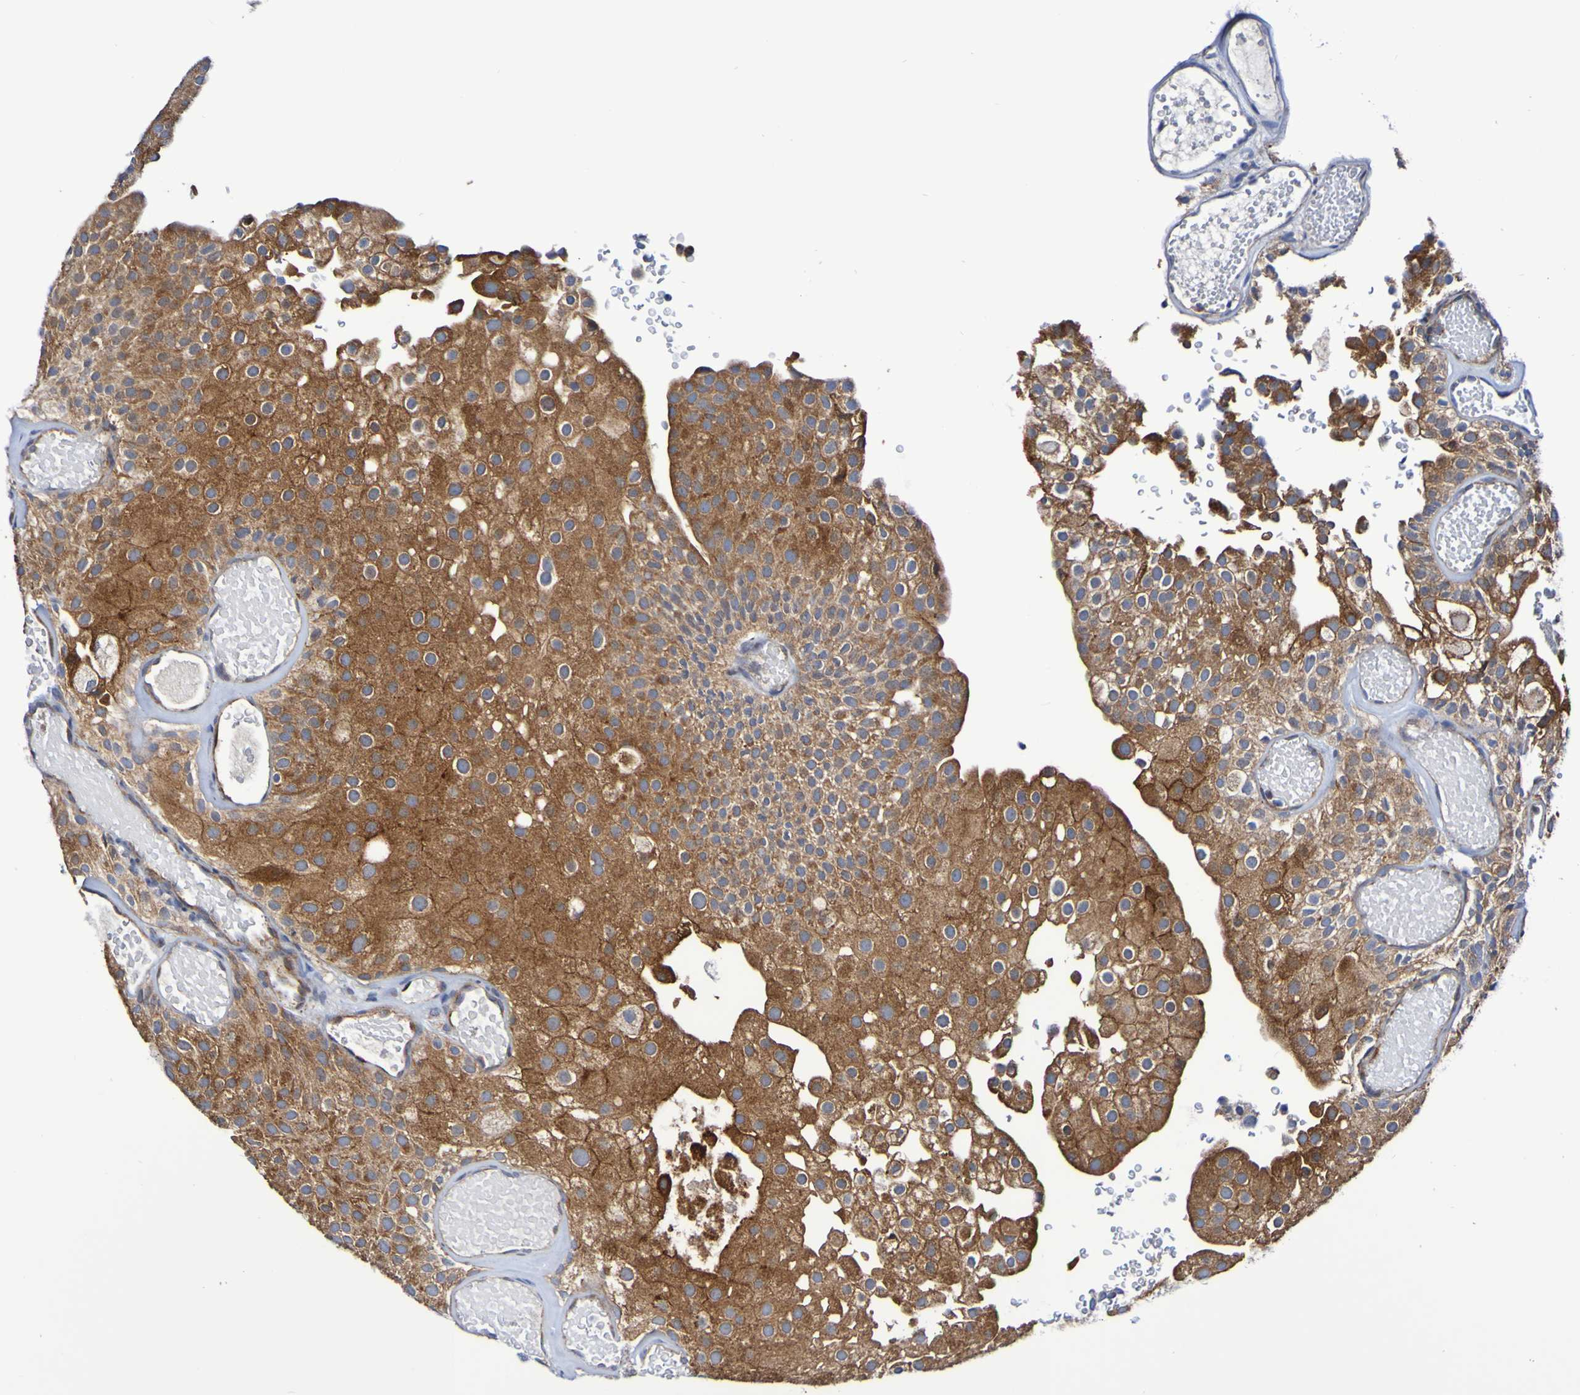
{"staining": {"intensity": "moderate", "quantity": ">75%", "location": "cytoplasmic/membranous"}, "tissue": "urothelial cancer", "cell_type": "Tumor cells", "image_type": "cancer", "snomed": [{"axis": "morphology", "description": "Urothelial carcinoma, Low grade"}, {"axis": "topography", "description": "Urinary bladder"}], "caption": "Immunohistochemical staining of human urothelial carcinoma (low-grade) shows medium levels of moderate cytoplasmic/membranous positivity in approximately >75% of tumor cells.", "gene": "GJB1", "patient": {"sex": "male", "age": 78}}